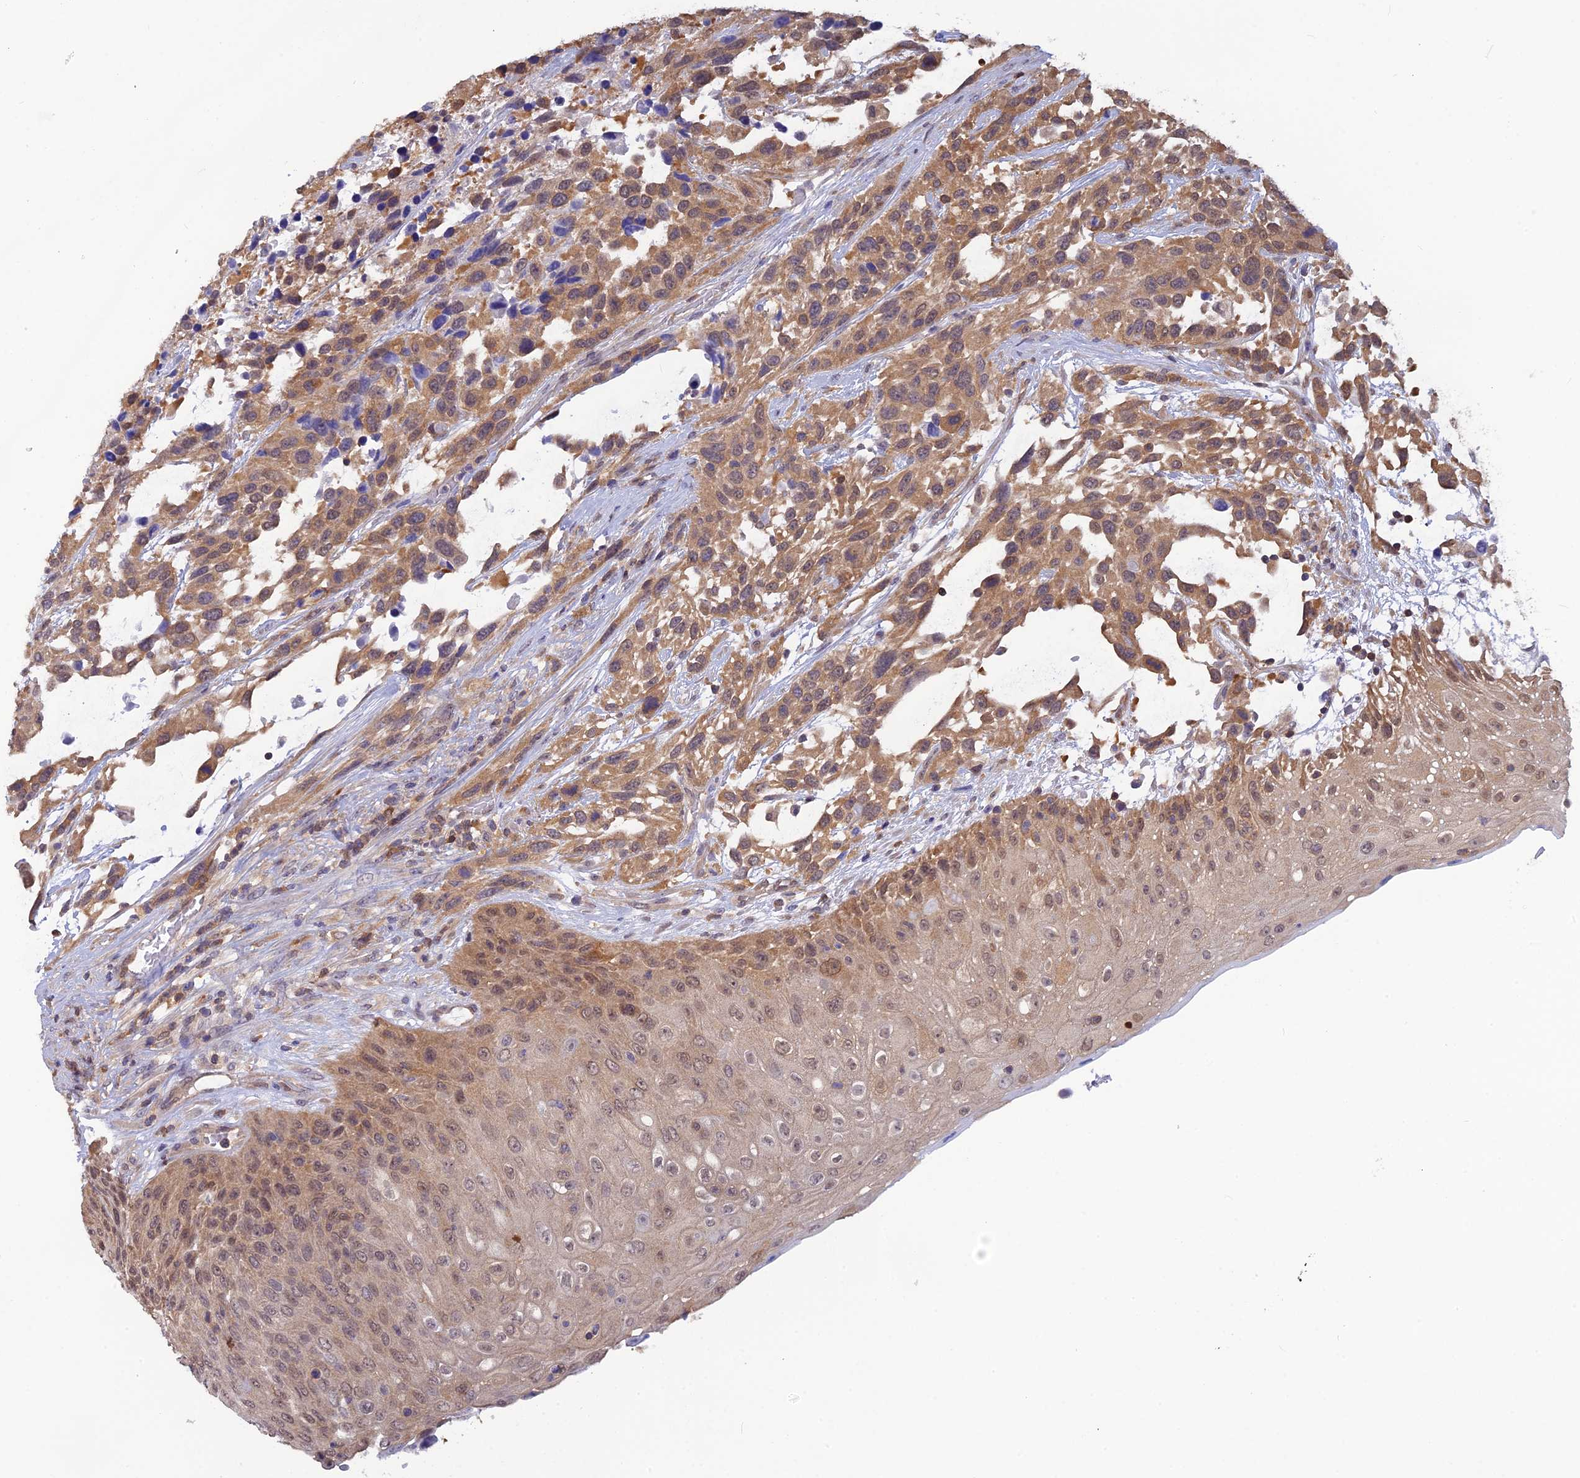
{"staining": {"intensity": "weak", "quantity": ">75%", "location": "cytoplasmic/membranous,nuclear"}, "tissue": "urothelial cancer", "cell_type": "Tumor cells", "image_type": "cancer", "snomed": [{"axis": "morphology", "description": "Urothelial carcinoma, High grade"}, {"axis": "topography", "description": "Urinary bladder"}], "caption": "A micrograph showing weak cytoplasmic/membranous and nuclear staining in about >75% of tumor cells in urothelial cancer, as visualized by brown immunohistochemical staining.", "gene": "HINT1", "patient": {"sex": "female", "age": 70}}